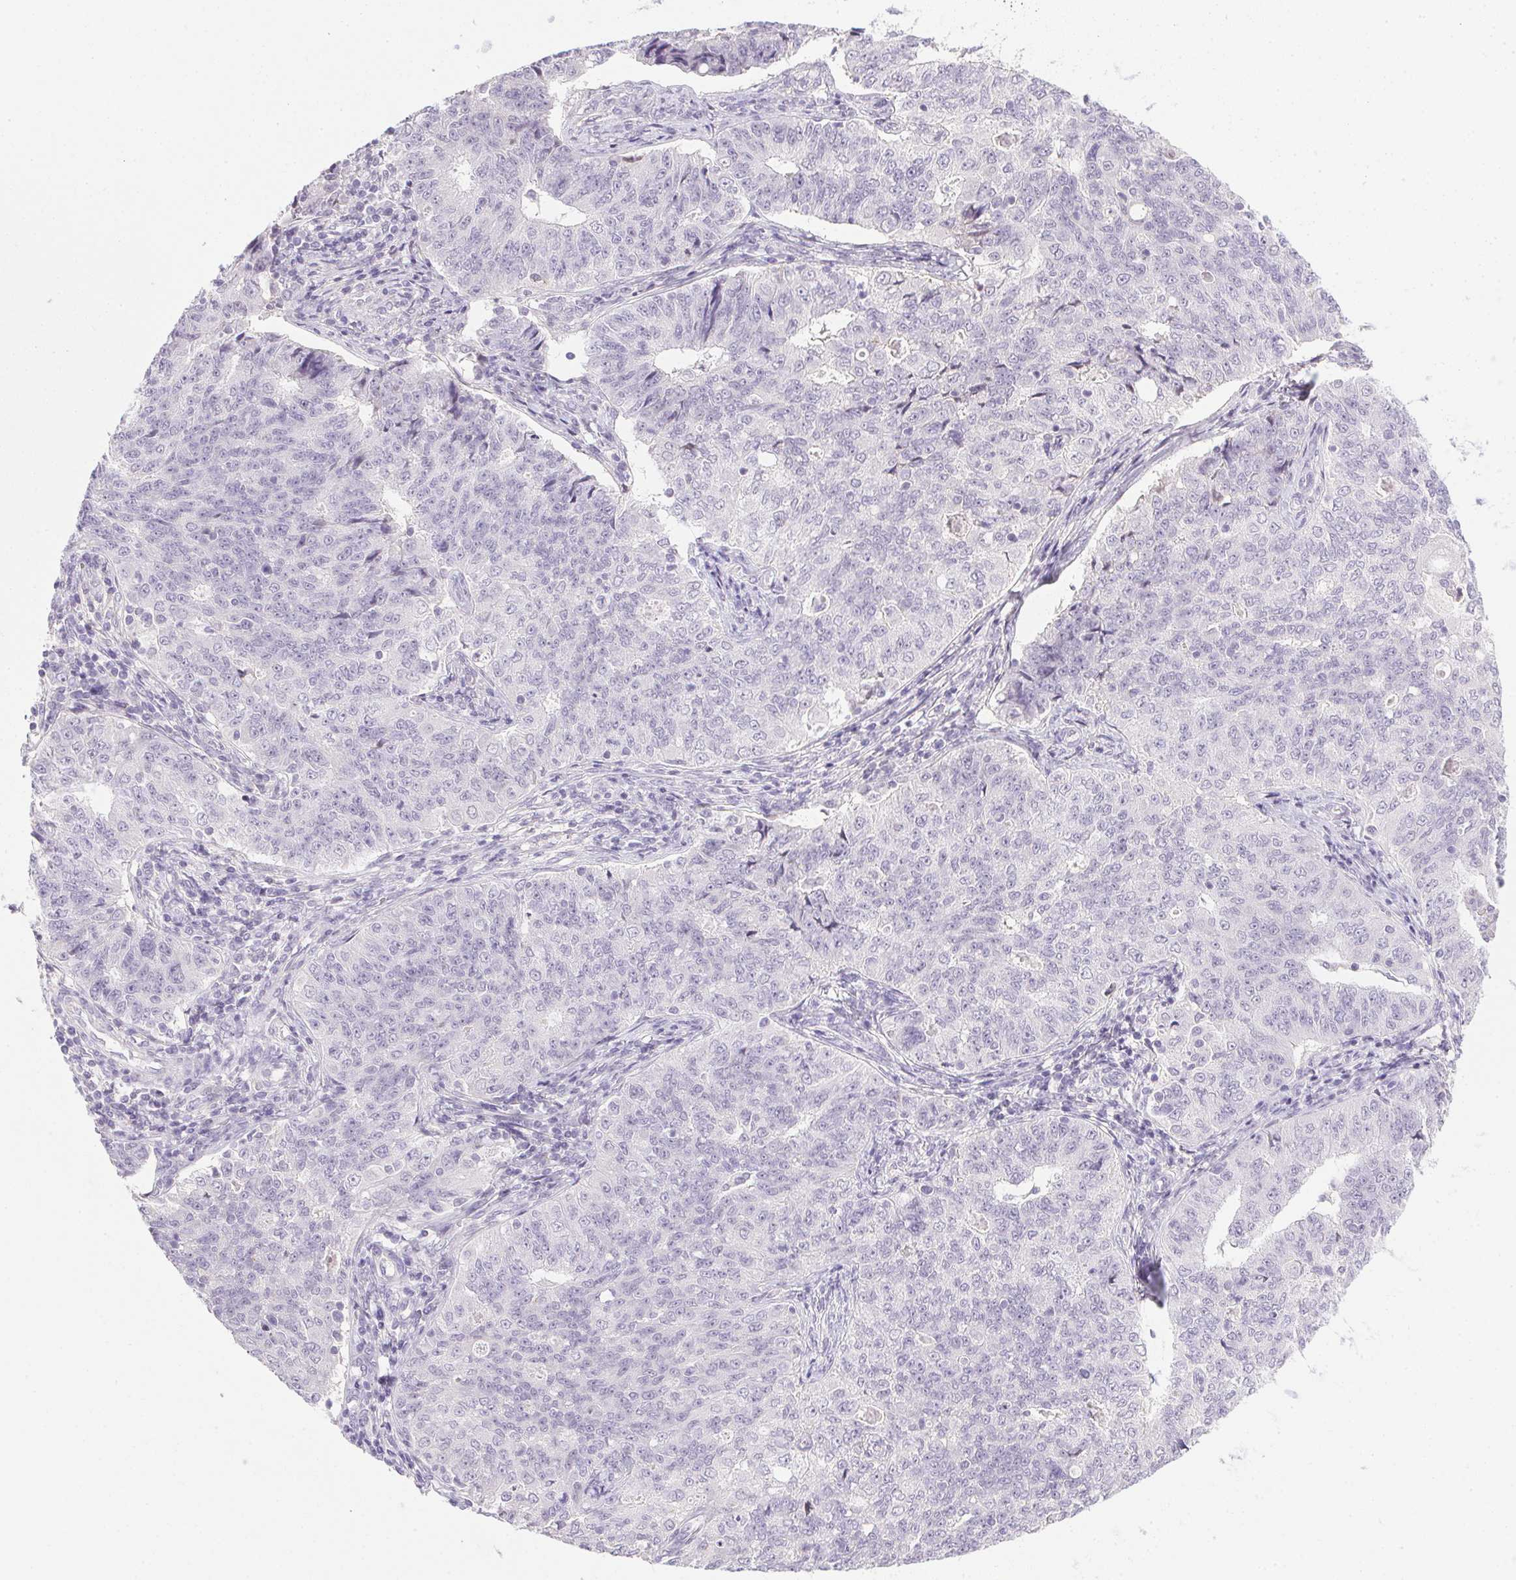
{"staining": {"intensity": "negative", "quantity": "none", "location": "none"}, "tissue": "endometrial cancer", "cell_type": "Tumor cells", "image_type": "cancer", "snomed": [{"axis": "morphology", "description": "Adenocarcinoma, NOS"}, {"axis": "topography", "description": "Endometrium"}], "caption": "Immunohistochemical staining of human adenocarcinoma (endometrial) shows no significant staining in tumor cells.", "gene": "PRL", "patient": {"sex": "female", "age": 43}}